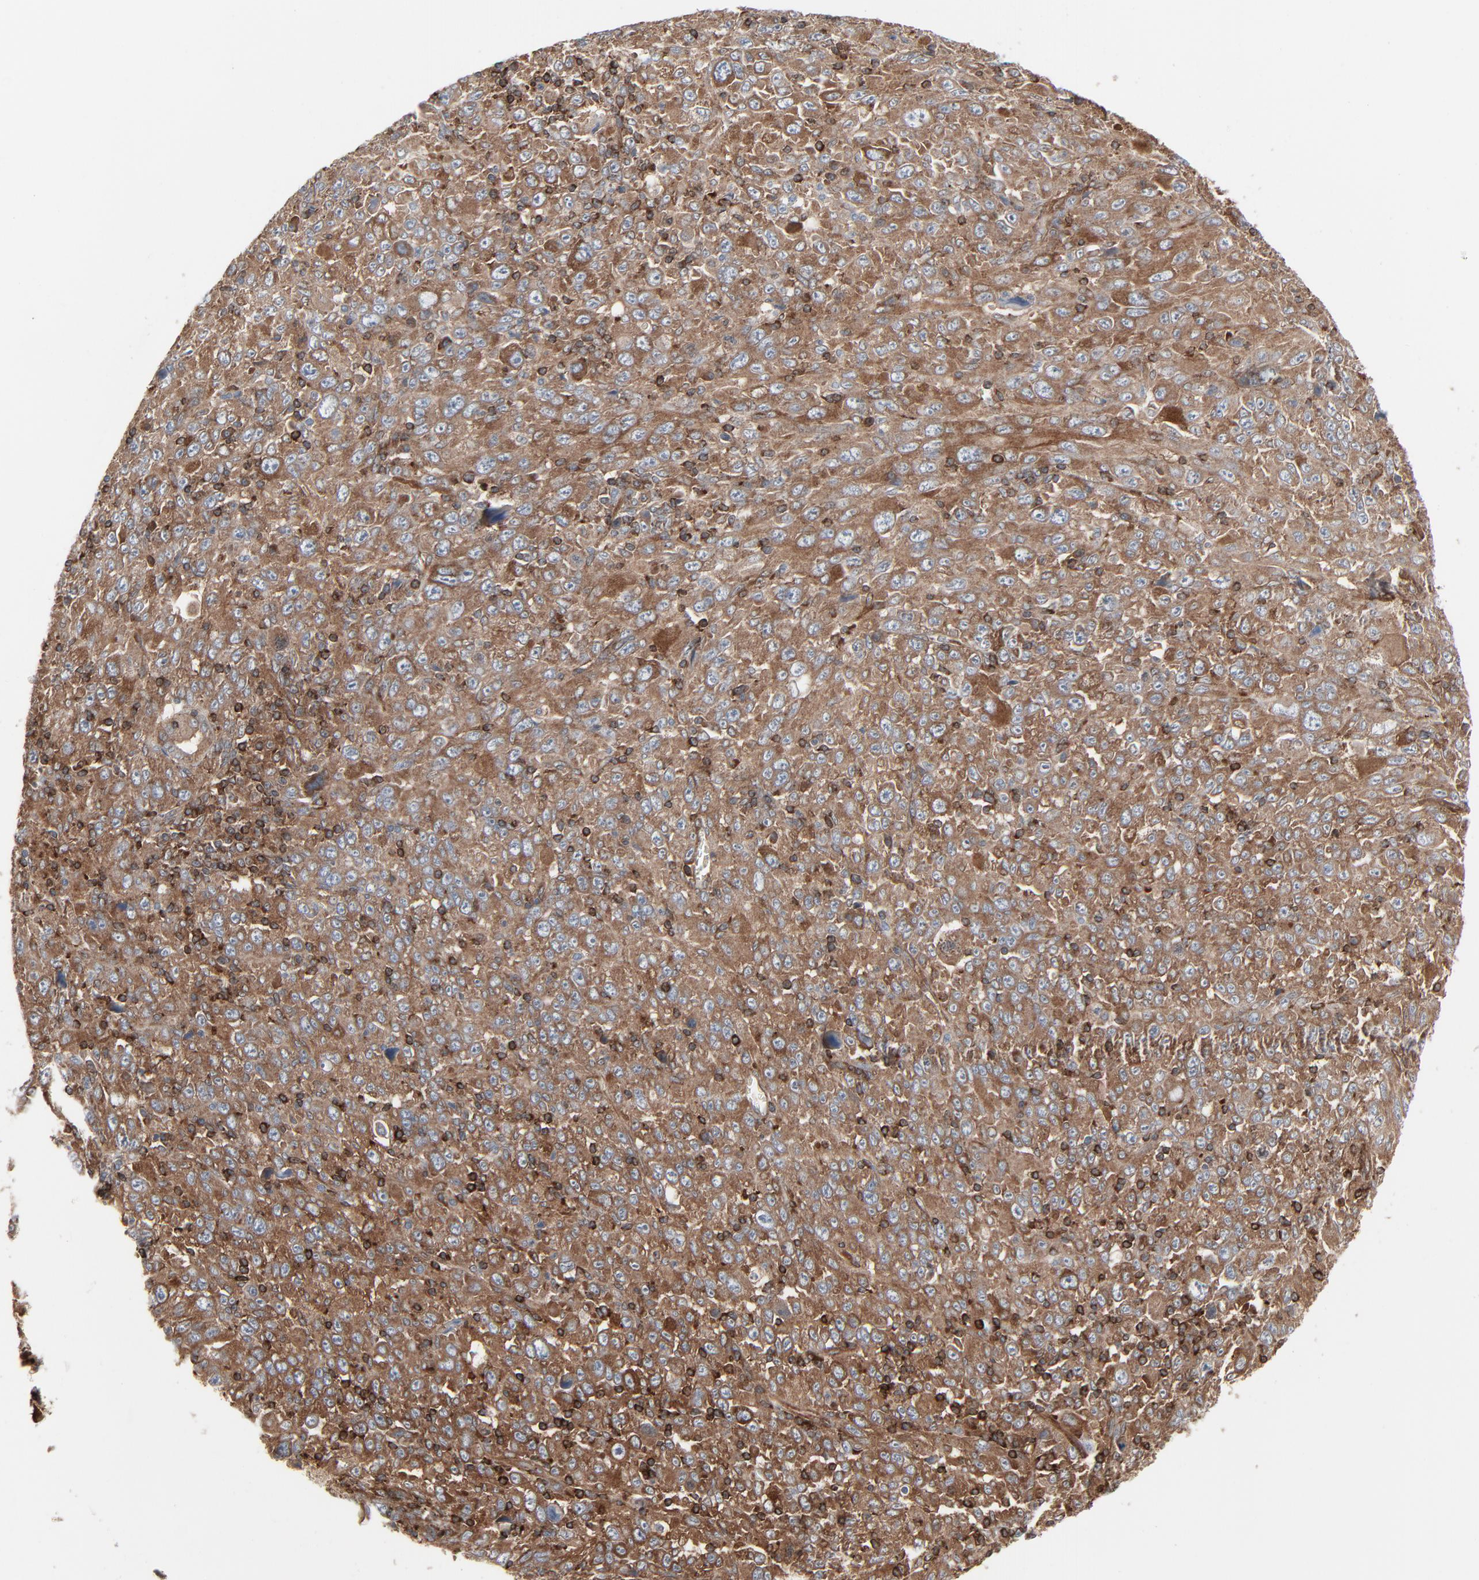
{"staining": {"intensity": "moderate", "quantity": ">75%", "location": "cytoplasmic/membranous"}, "tissue": "melanoma", "cell_type": "Tumor cells", "image_type": "cancer", "snomed": [{"axis": "morphology", "description": "Malignant melanoma, Metastatic site"}, {"axis": "topography", "description": "Skin"}], "caption": "DAB immunohistochemical staining of melanoma displays moderate cytoplasmic/membranous protein positivity in about >75% of tumor cells. (Stains: DAB in brown, nuclei in blue, Microscopy: brightfield microscopy at high magnification).", "gene": "OPTN", "patient": {"sex": "female", "age": 56}}